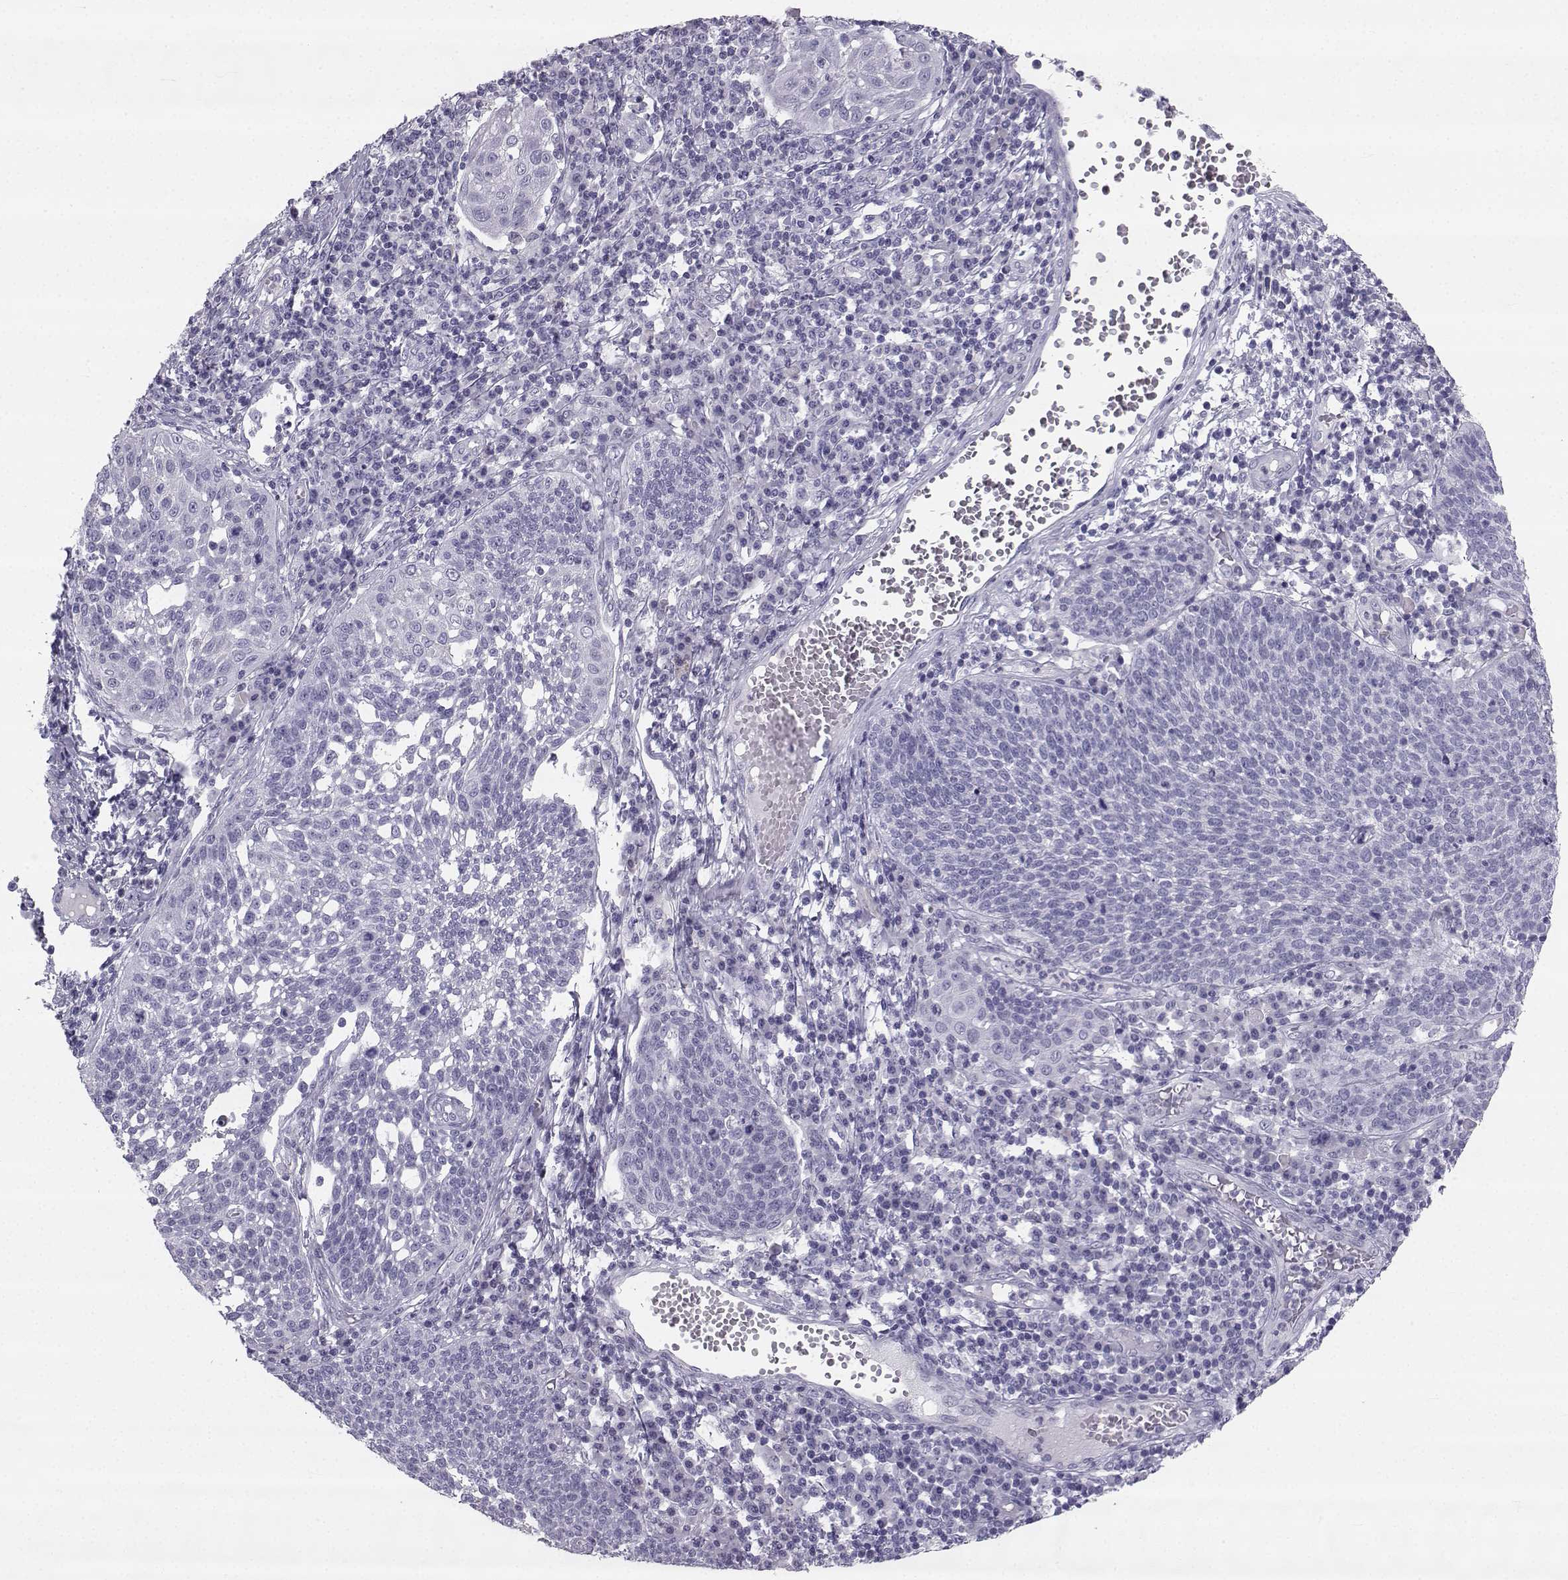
{"staining": {"intensity": "negative", "quantity": "none", "location": "none"}, "tissue": "cervical cancer", "cell_type": "Tumor cells", "image_type": "cancer", "snomed": [{"axis": "morphology", "description": "Squamous cell carcinoma, NOS"}, {"axis": "topography", "description": "Cervix"}], "caption": "This is an IHC photomicrograph of human cervical cancer (squamous cell carcinoma). There is no staining in tumor cells.", "gene": "SYCE1", "patient": {"sex": "female", "age": 34}}